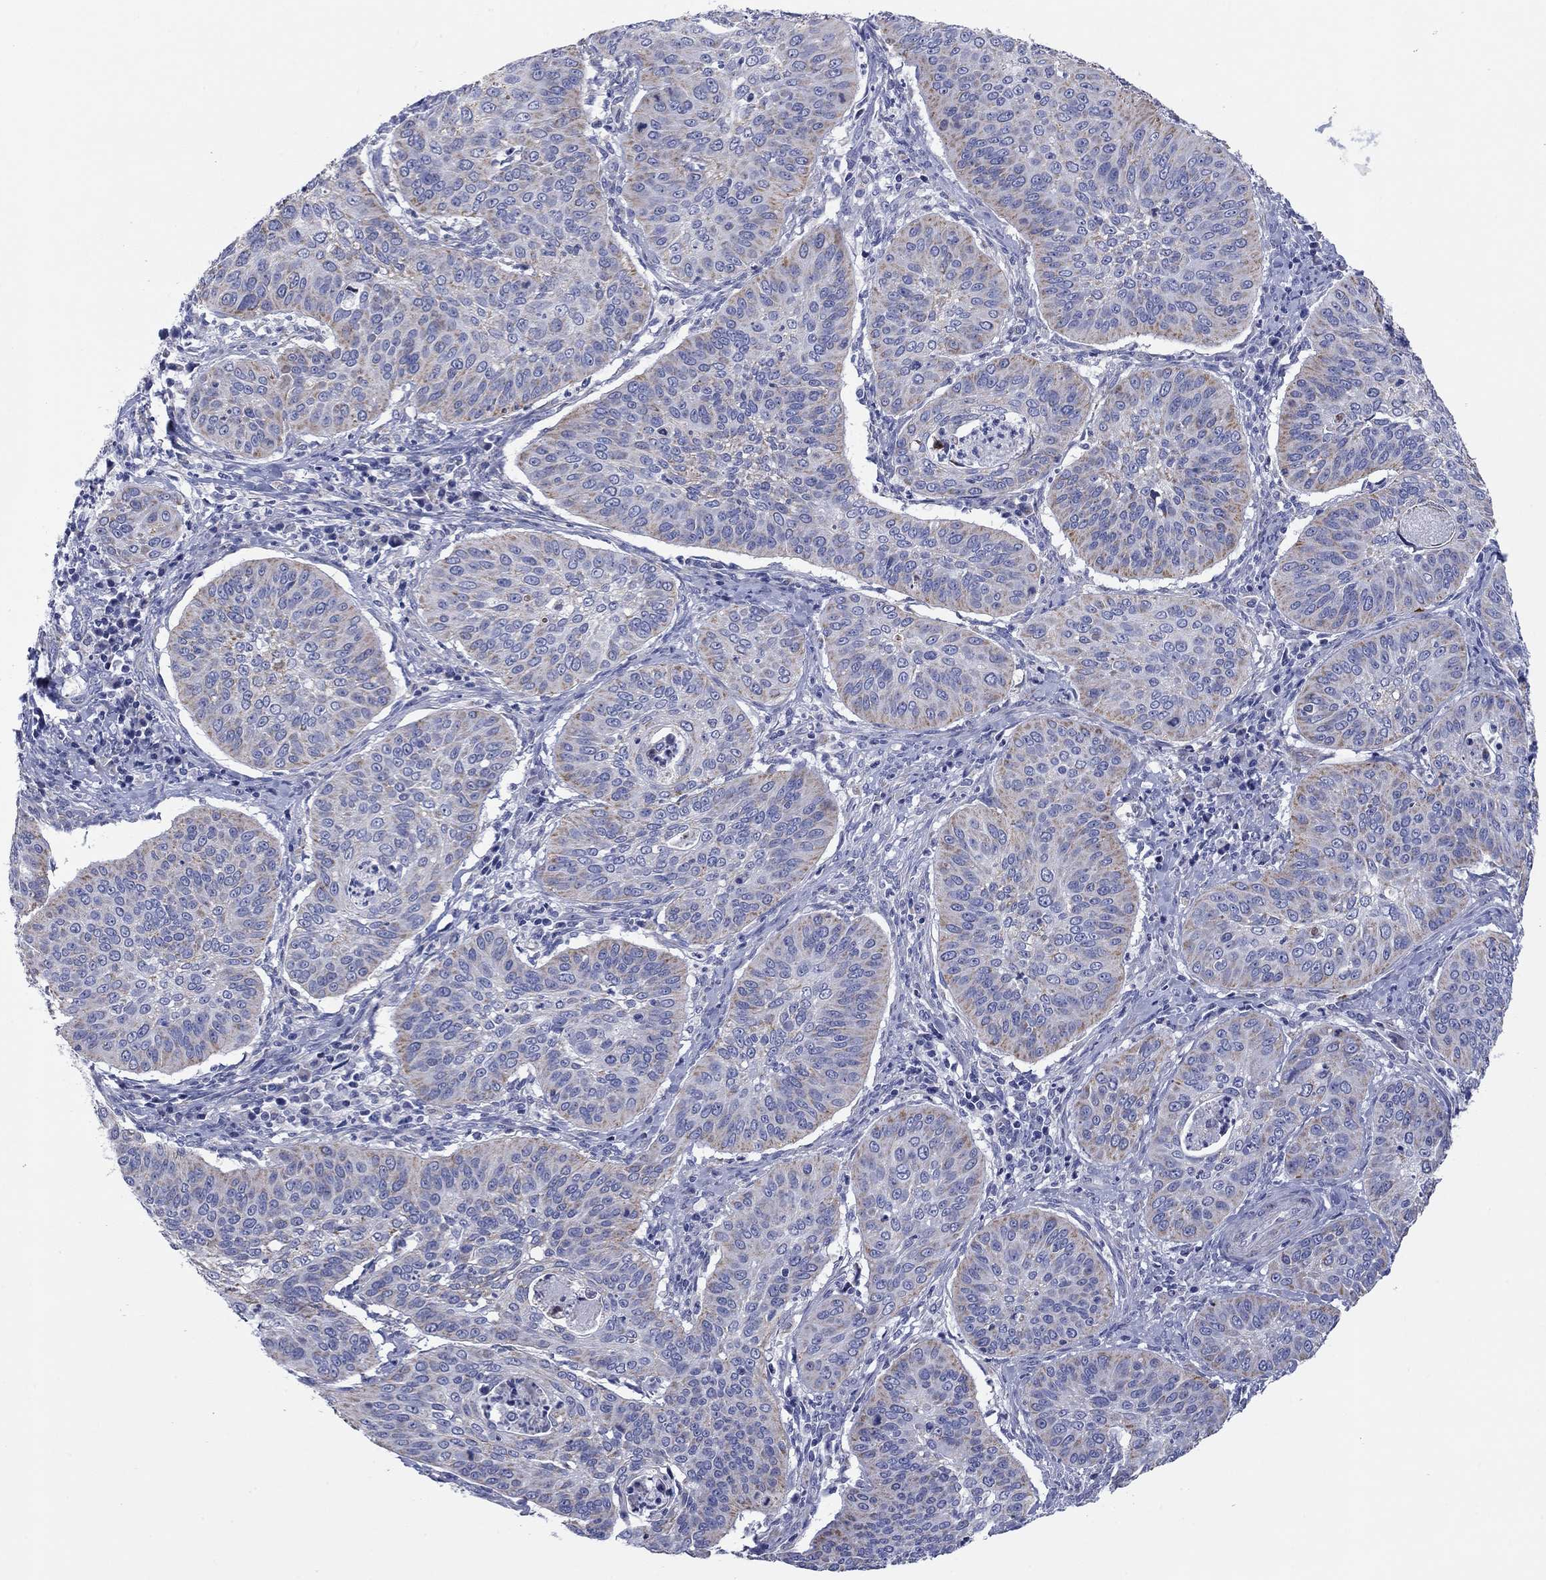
{"staining": {"intensity": "moderate", "quantity": "<25%", "location": "cytoplasmic/membranous"}, "tissue": "cervical cancer", "cell_type": "Tumor cells", "image_type": "cancer", "snomed": [{"axis": "morphology", "description": "Normal tissue, NOS"}, {"axis": "morphology", "description": "Squamous cell carcinoma, NOS"}, {"axis": "topography", "description": "Cervix"}], "caption": "Immunohistochemistry of squamous cell carcinoma (cervical) exhibits low levels of moderate cytoplasmic/membranous positivity in about <25% of tumor cells.", "gene": "MGST3", "patient": {"sex": "female", "age": 39}}